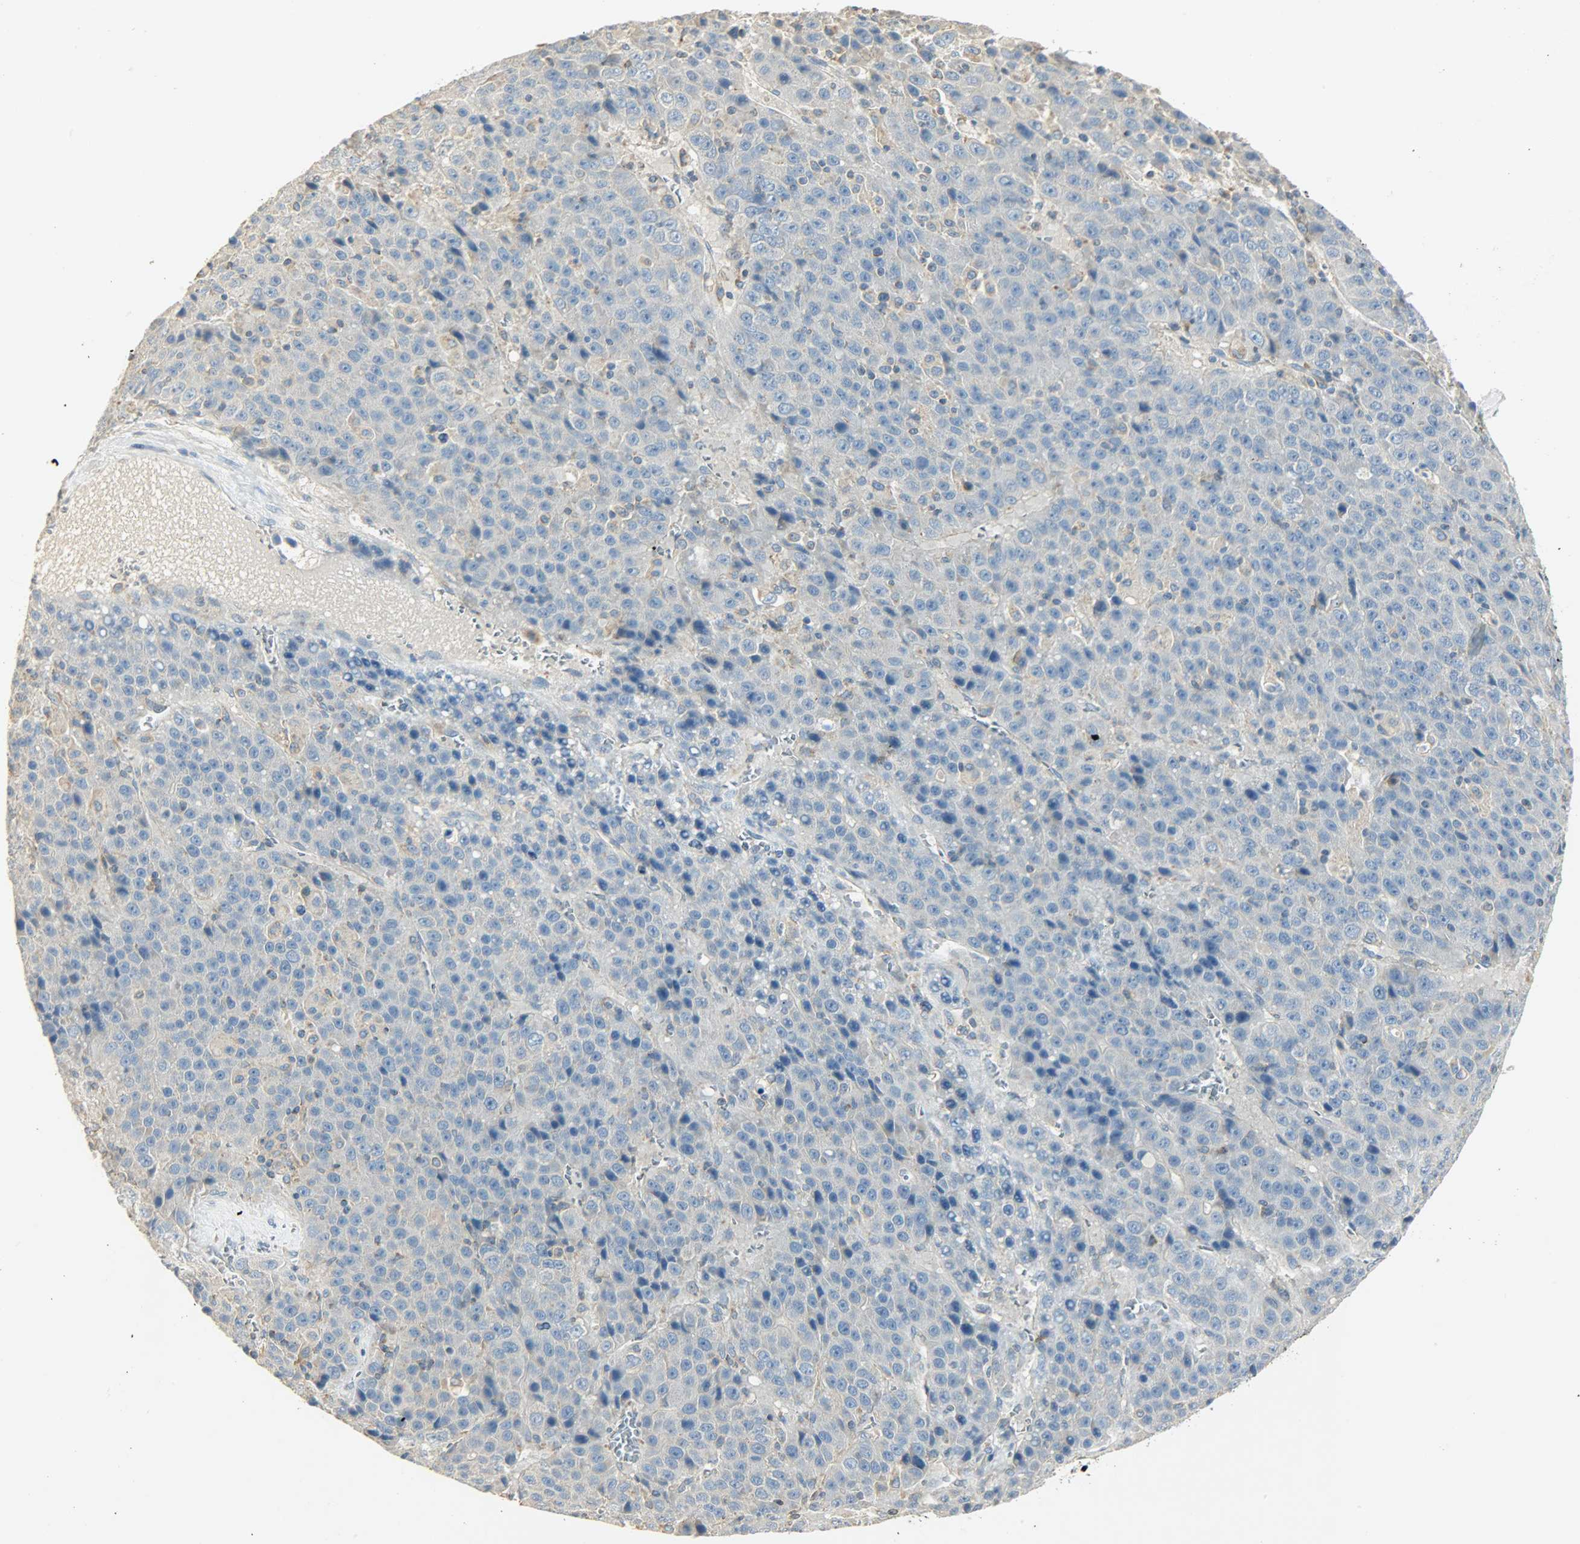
{"staining": {"intensity": "negative", "quantity": "none", "location": "none"}, "tissue": "liver cancer", "cell_type": "Tumor cells", "image_type": "cancer", "snomed": [{"axis": "morphology", "description": "Carcinoma, Hepatocellular, NOS"}, {"axis": "topography", "description": "Liver"}], "caption": "This is a histopathology image of immunohistochemistry staining of liver cancer (hepatocellular carcinoma), which shows no positivity in tumor cells.", "gene": "NNT", "patient": {"sex": "female", "age": 53}}